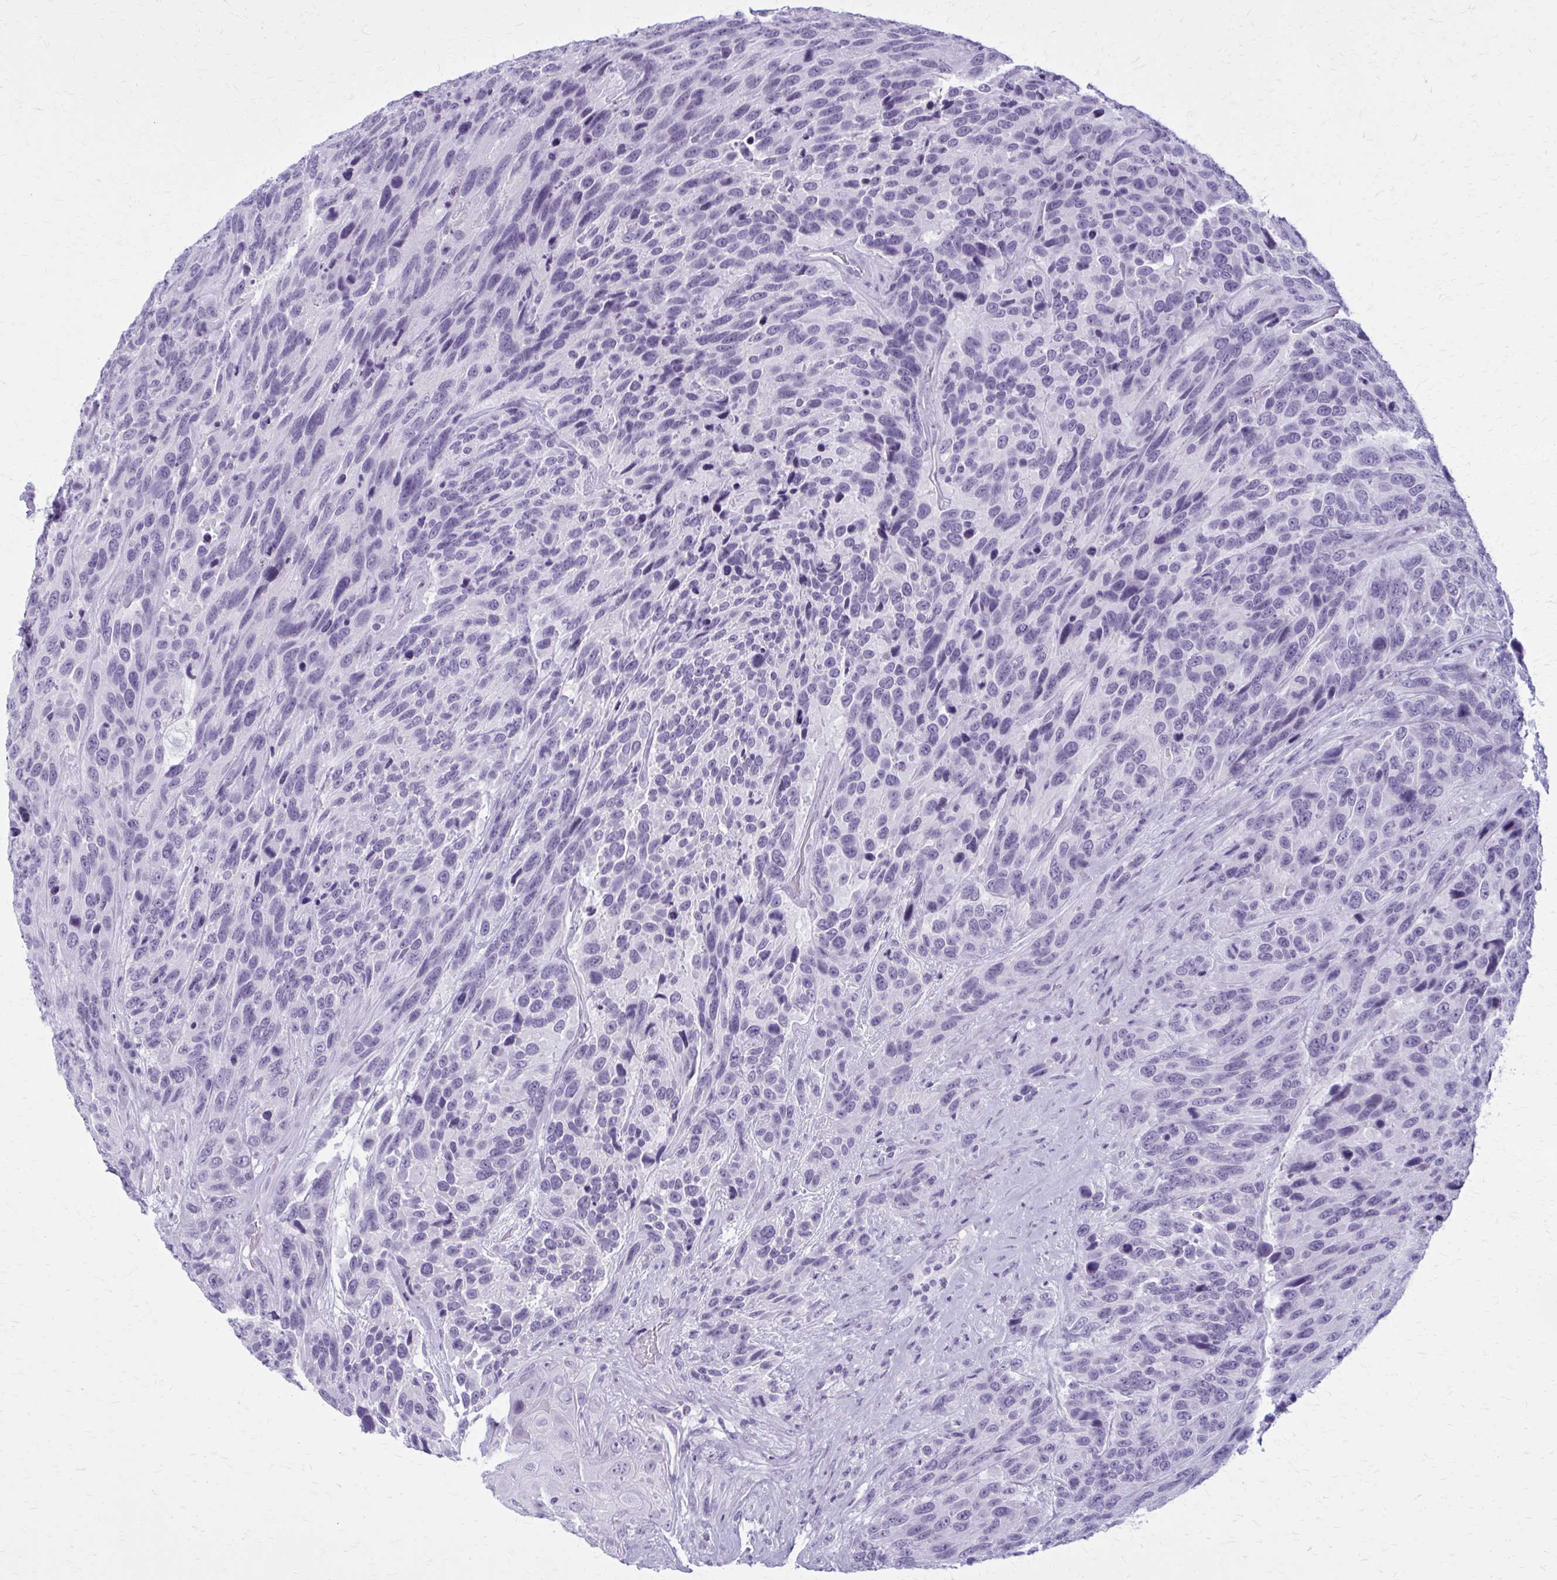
{"staining": {"intensity": "negative", "quantity": "none", "location": "none"}, "tissue": "urothelial cancer", "cell_type": "Tumor cells", "image_type": "cancer", "snomed": [{"axis": "morphology", "description": "Urothelial carcinoma, High grade"}, {"axis": "topography", "description": "Urinary bladder"}], "caption": "The photomicrograph reveals no significant expression in tumor cells of urothelial carcinoma (high-grade).", "gene": "ZDHHC7", "patient": {"sex": "female", "age": 70}}